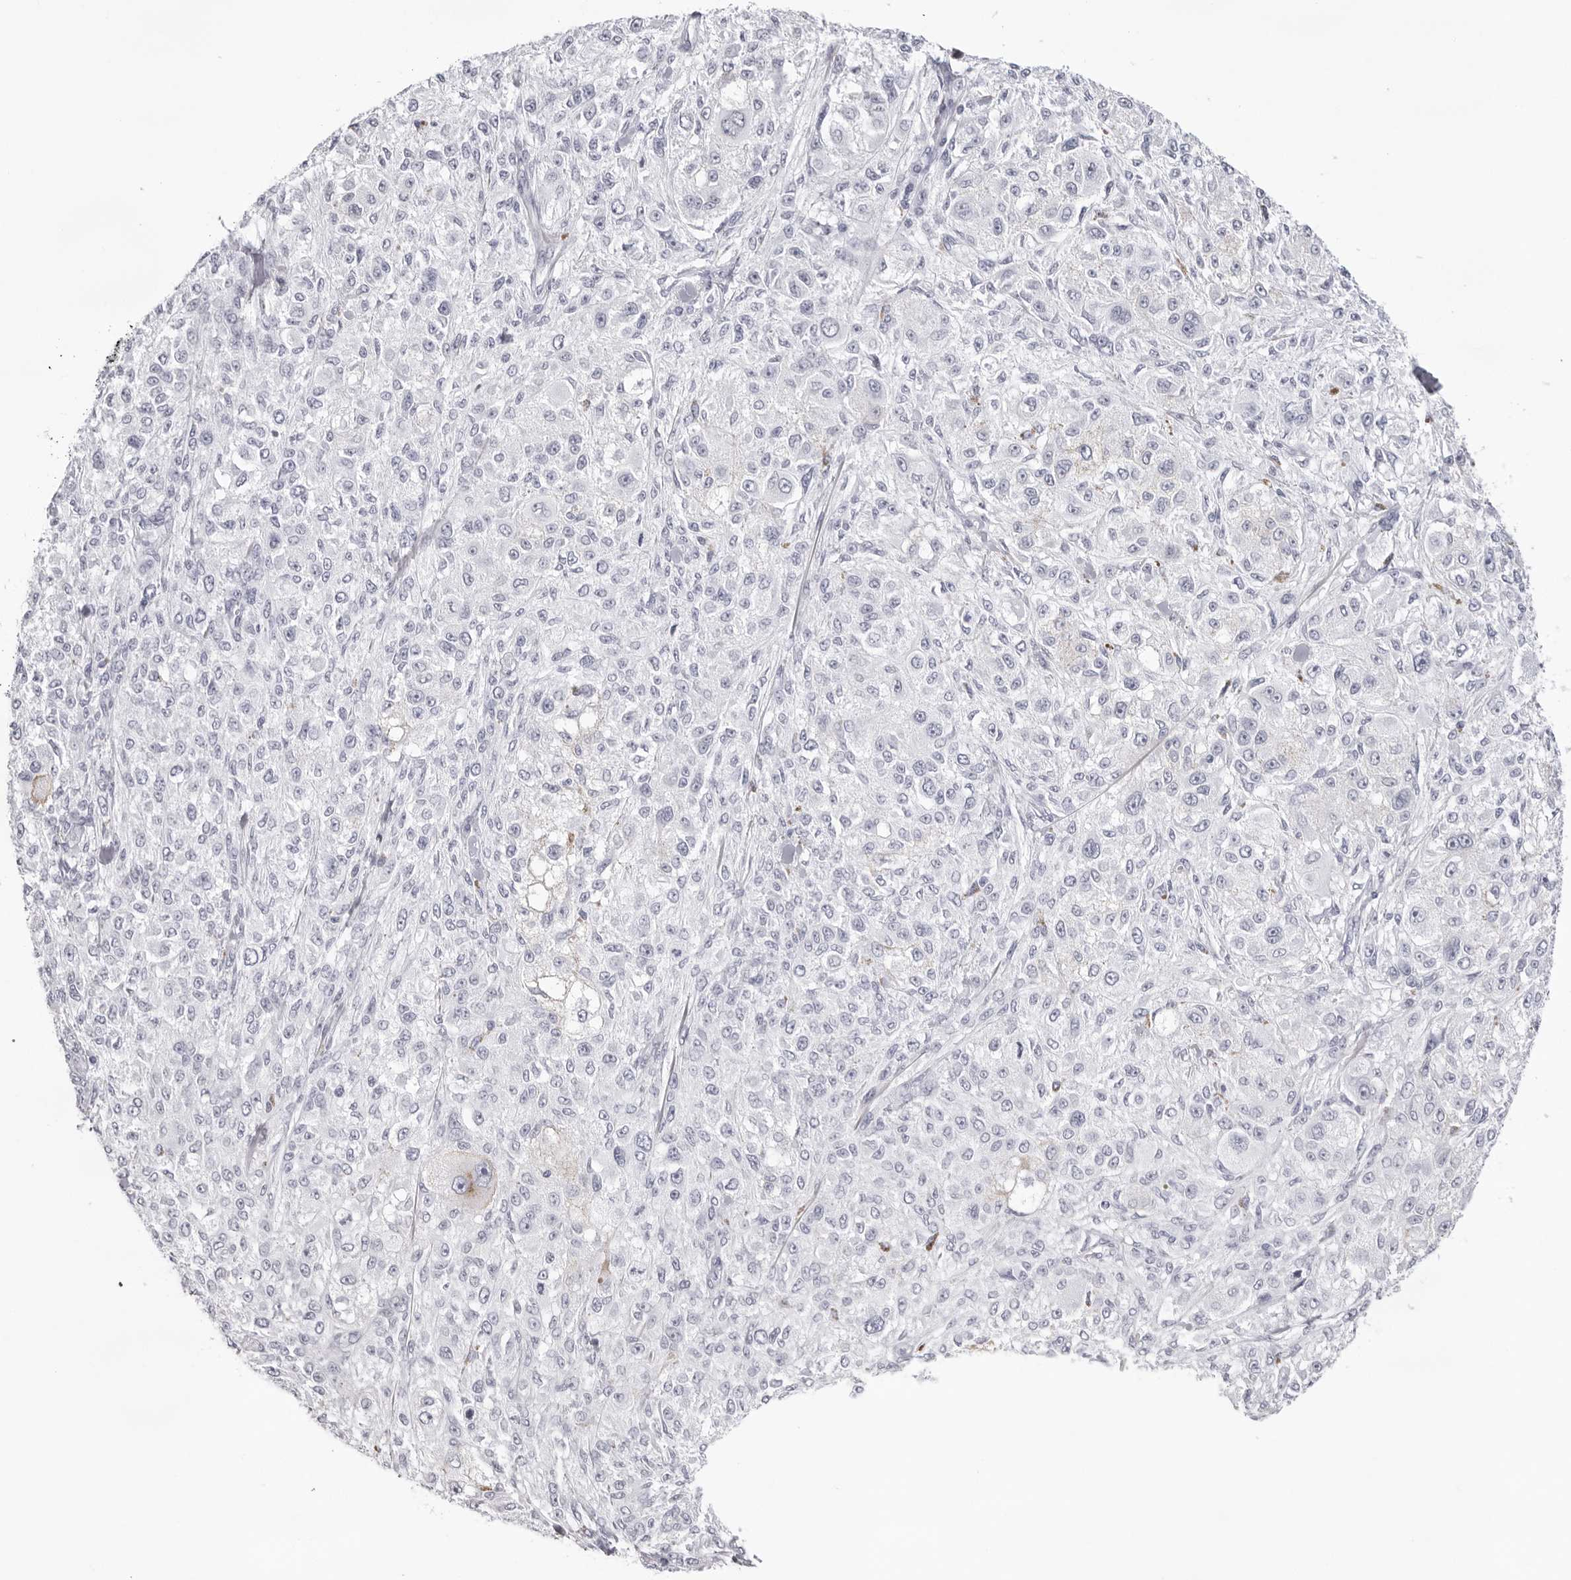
{"staining": {"intensity": "negative", "quantity": "none", "location": "none"}, "tissue": "melanoma", "cell_type": "Tumor cells", "image_type": "cancer", "snomed": [{"axis": "morphology", "description": "Necrosis, NOS"}, {"axis": "morphology", "description": "Malignant melanoma, NOS"}, {"axis": "topography", "description": "Skin"}], "caption": "Melanoma was stained to show a protein in brown. There is no significant positivity in tumor cells.", "gene": "INSL3", "patient": {"sex": "female", "age": 87}}